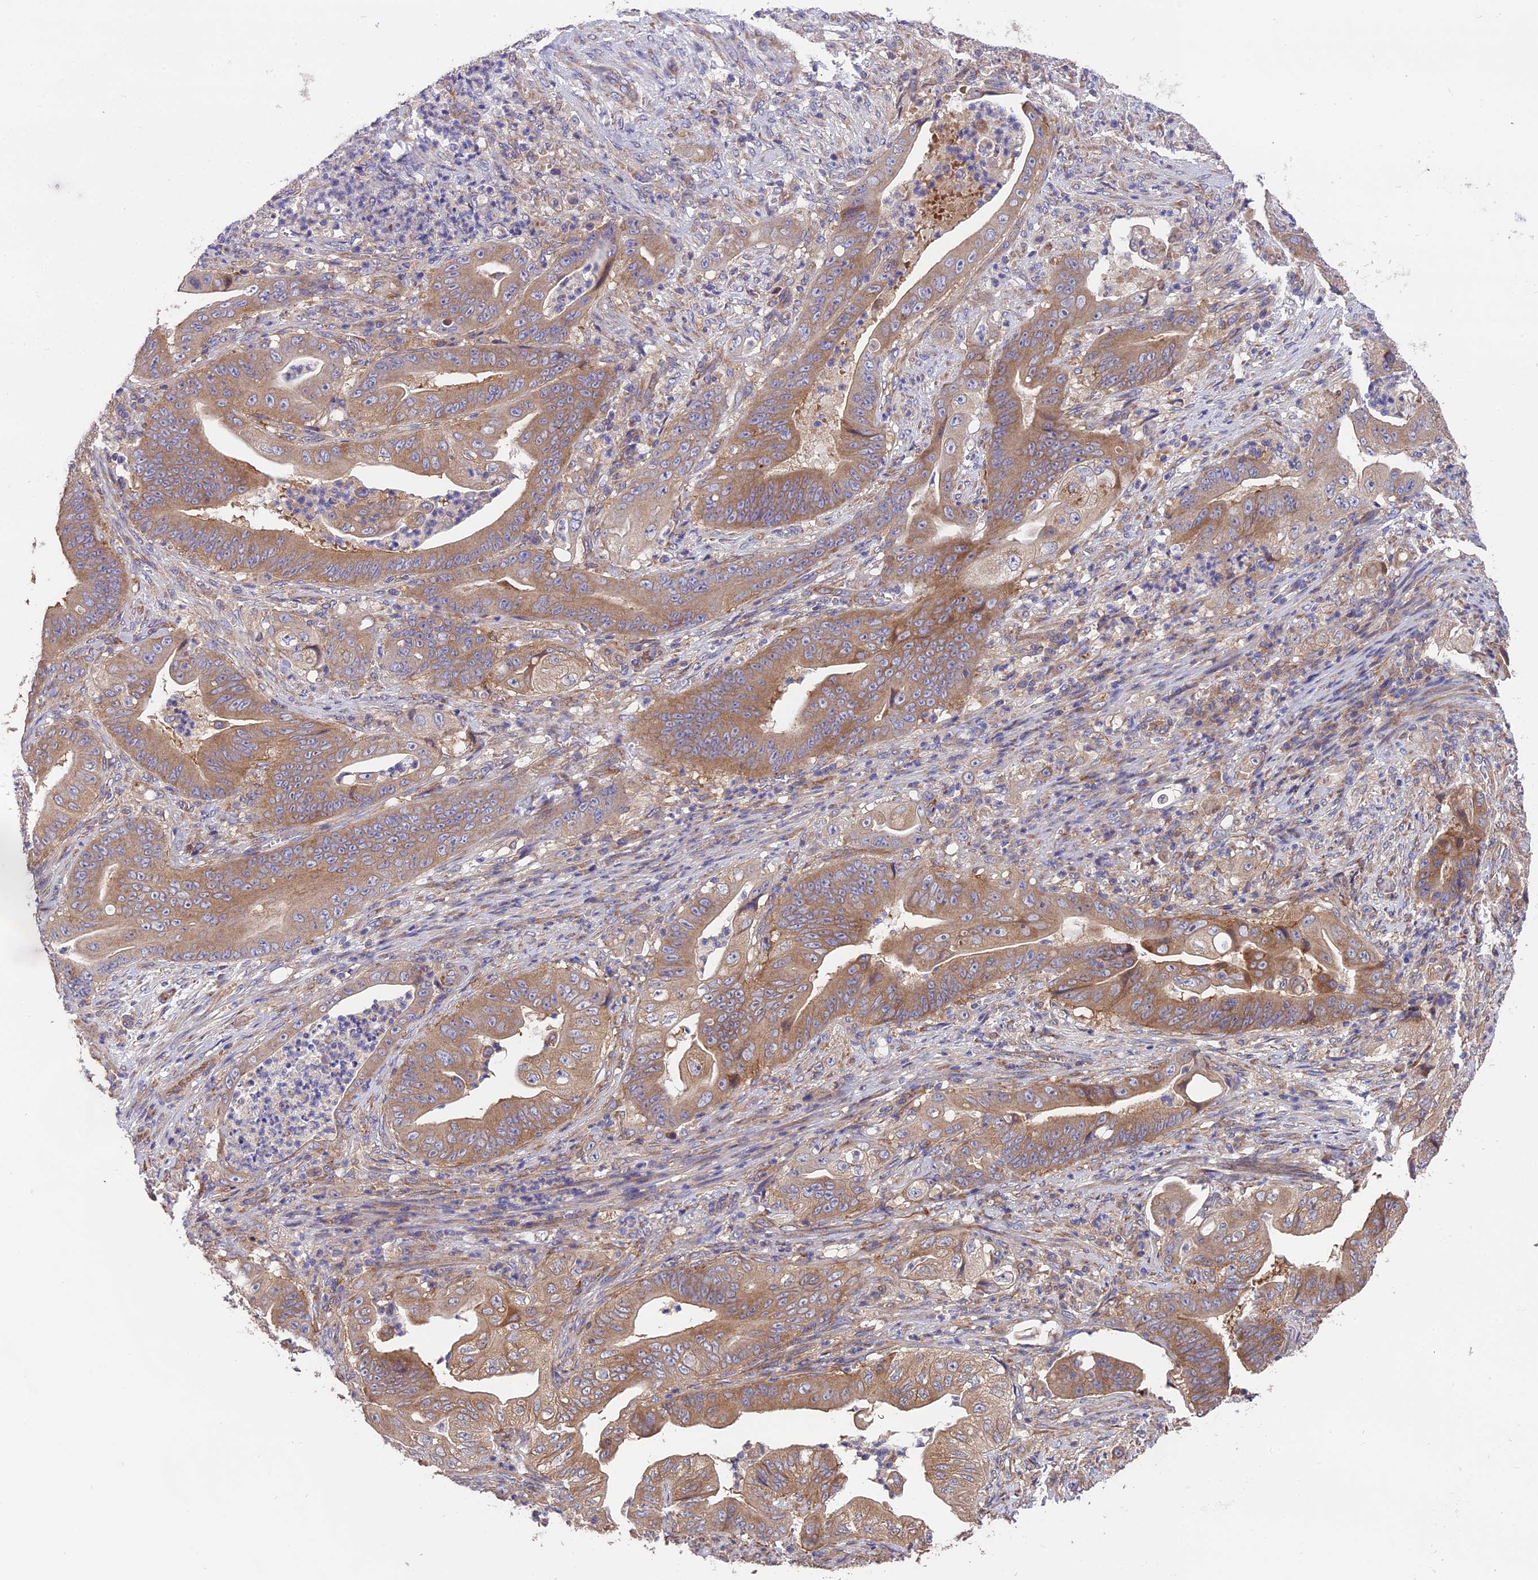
{"staining": {"intensity": "moderate", "quantity": ">75%", "location": "cytoplasmic/membranous"}, "tissue": "stomach cancer", "cell_type": "Tumor cells", "image_type": "cancer", "snomed": [{"axis": "morphology", "description": "Adenocarcinoma, NOS"}, {"axis": "topography", "description": "Stomach"}], "caption": "Protein analysis of stomach cancer tissue shows moderate cytoplasmic/membranous expression in about >75% of tumor cells.", "gene": "BLOC1S4", "patient": {"sex": "female", "age": 73}}